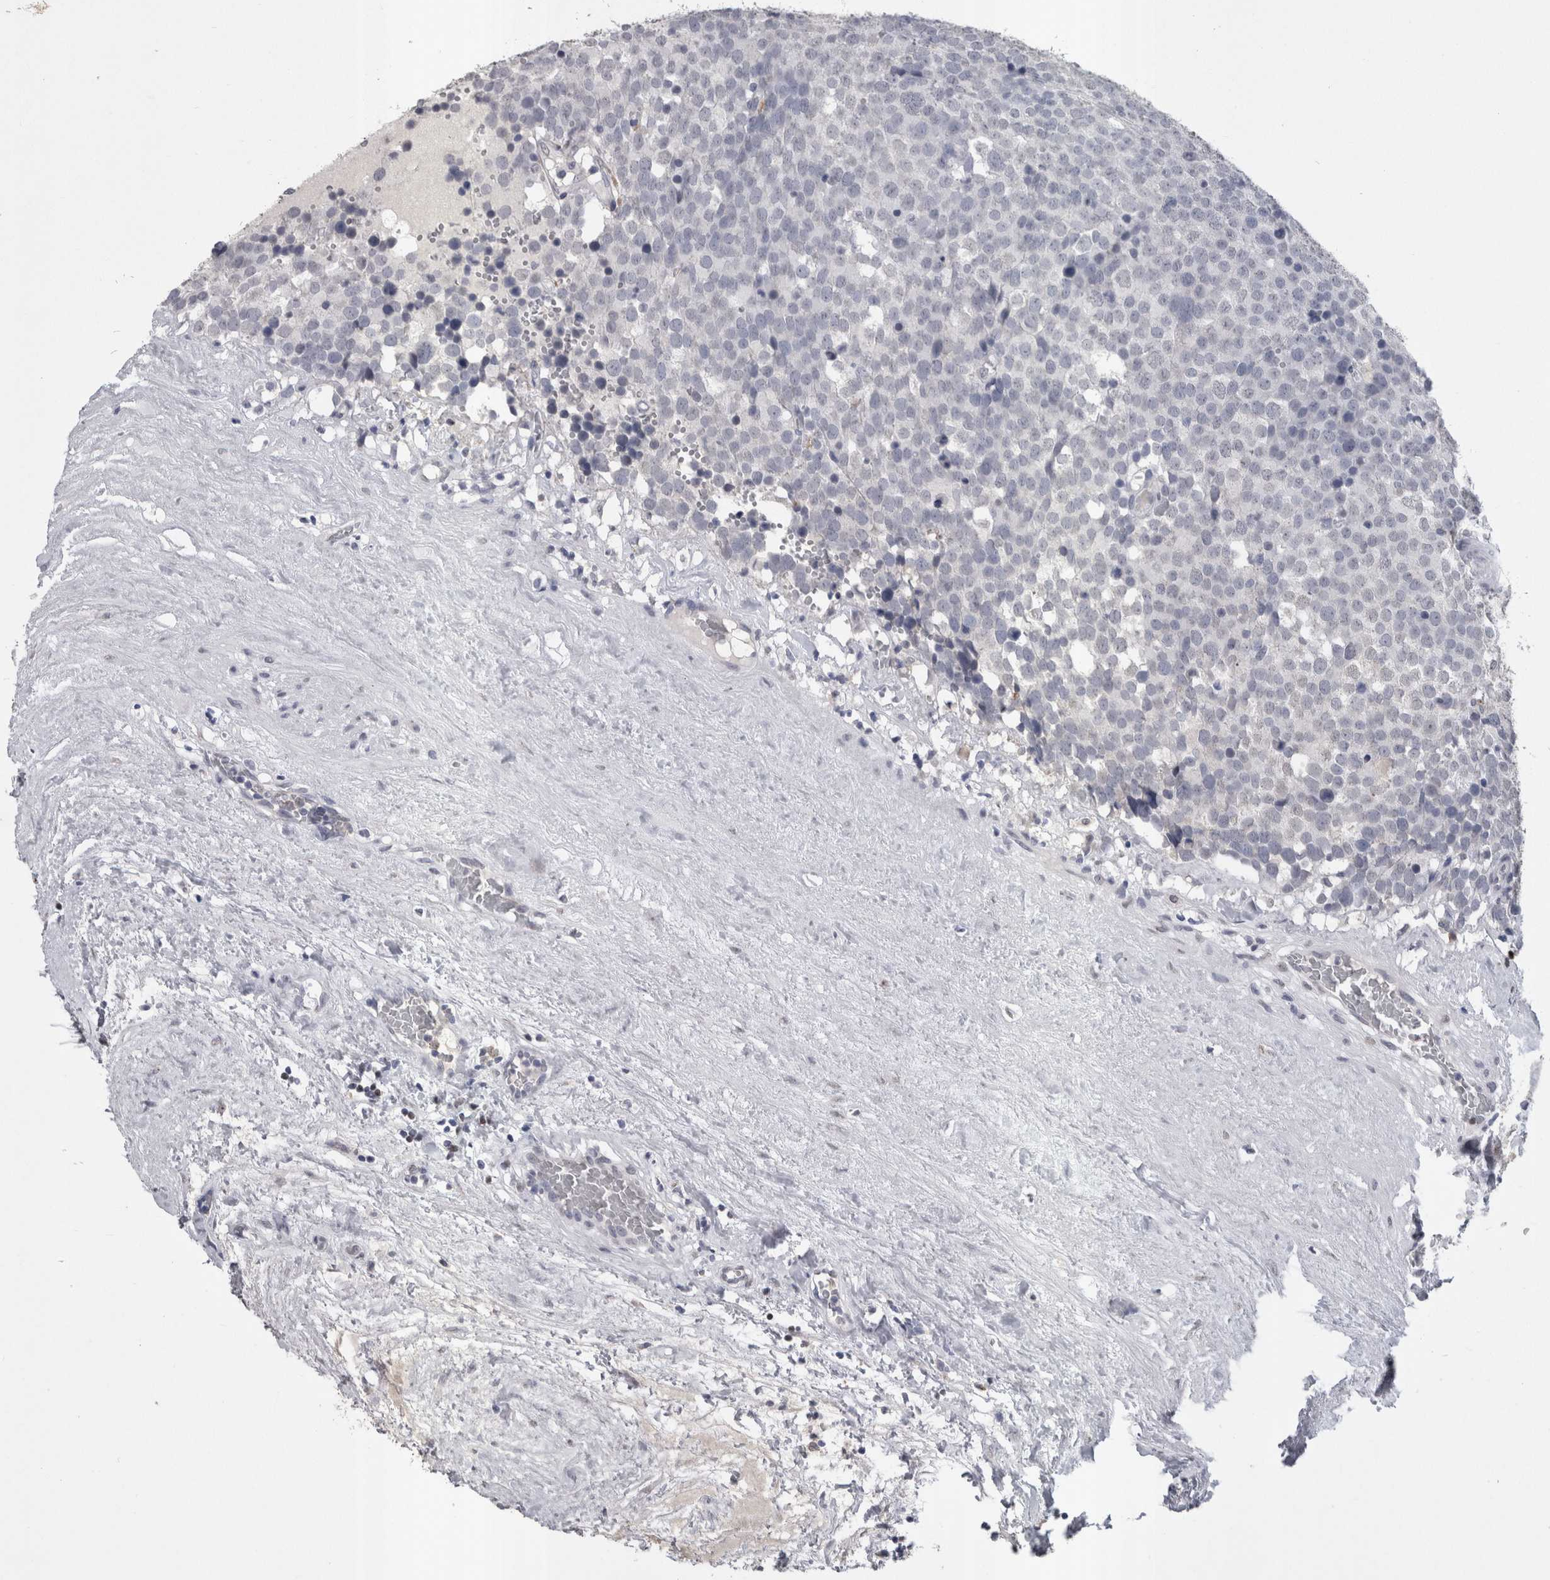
{"staining": {"intensity": "negative", "quantity": "none", "location": "none"}, "tissue": "testis cancer", "cell_type": "Tumor cells", "image_type": "cancer", "snomed": [{"axis": "morphology", "description": "Seminoma, NOS"}, {"axis": "topography", "description": "Testis"}], "caption": "Tumor cells are negative for brown protein staining in testis cancer (seminoma).", "gene": "PAX5", "patient": {"sex": "male", "age": 71}}